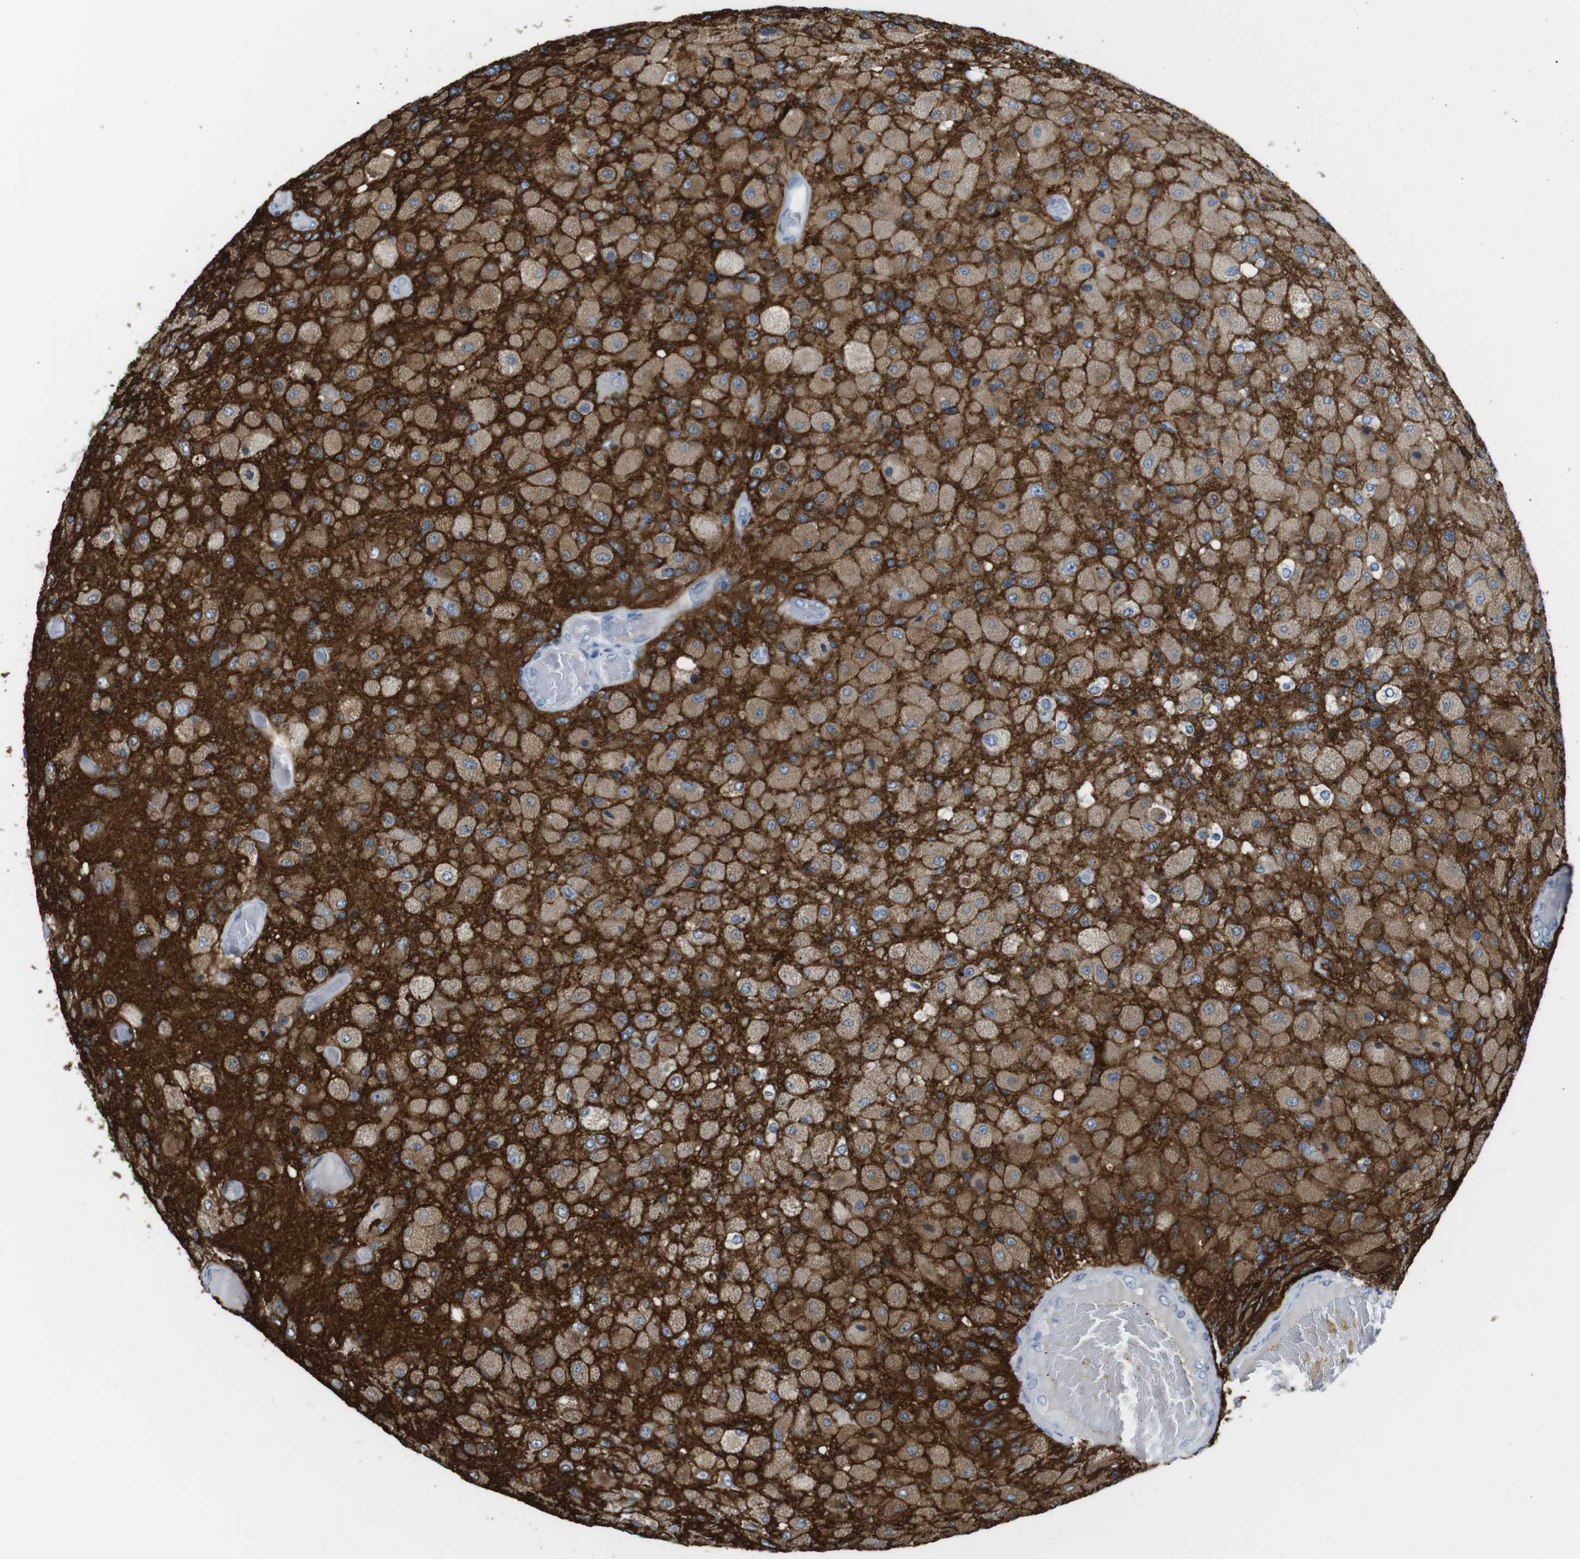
{"staining": {"intensity": "strong", "quantity": "<25%", "location": "cytoplasmic/membranous"}, "tissue": "glioma", "cell_type": "Tumor cells", "image_type": "cancer", "snomed": [{"axis": "morphology", "description": "Normal tissue, NOS"}, {"axis": "morphology", "description": "Glioma, malignant, High grade"}, {"axis": "topography", "description": "Cerebral cortex"}], "caption": "Immunohistochemistry (DAB) staining of human glioma reveals strong cytoplasmic/membranous protein positivity in approximately <25% of tumor cells.", "gene": "GAP43", "patient": {"sex": "male", "age": 77}}